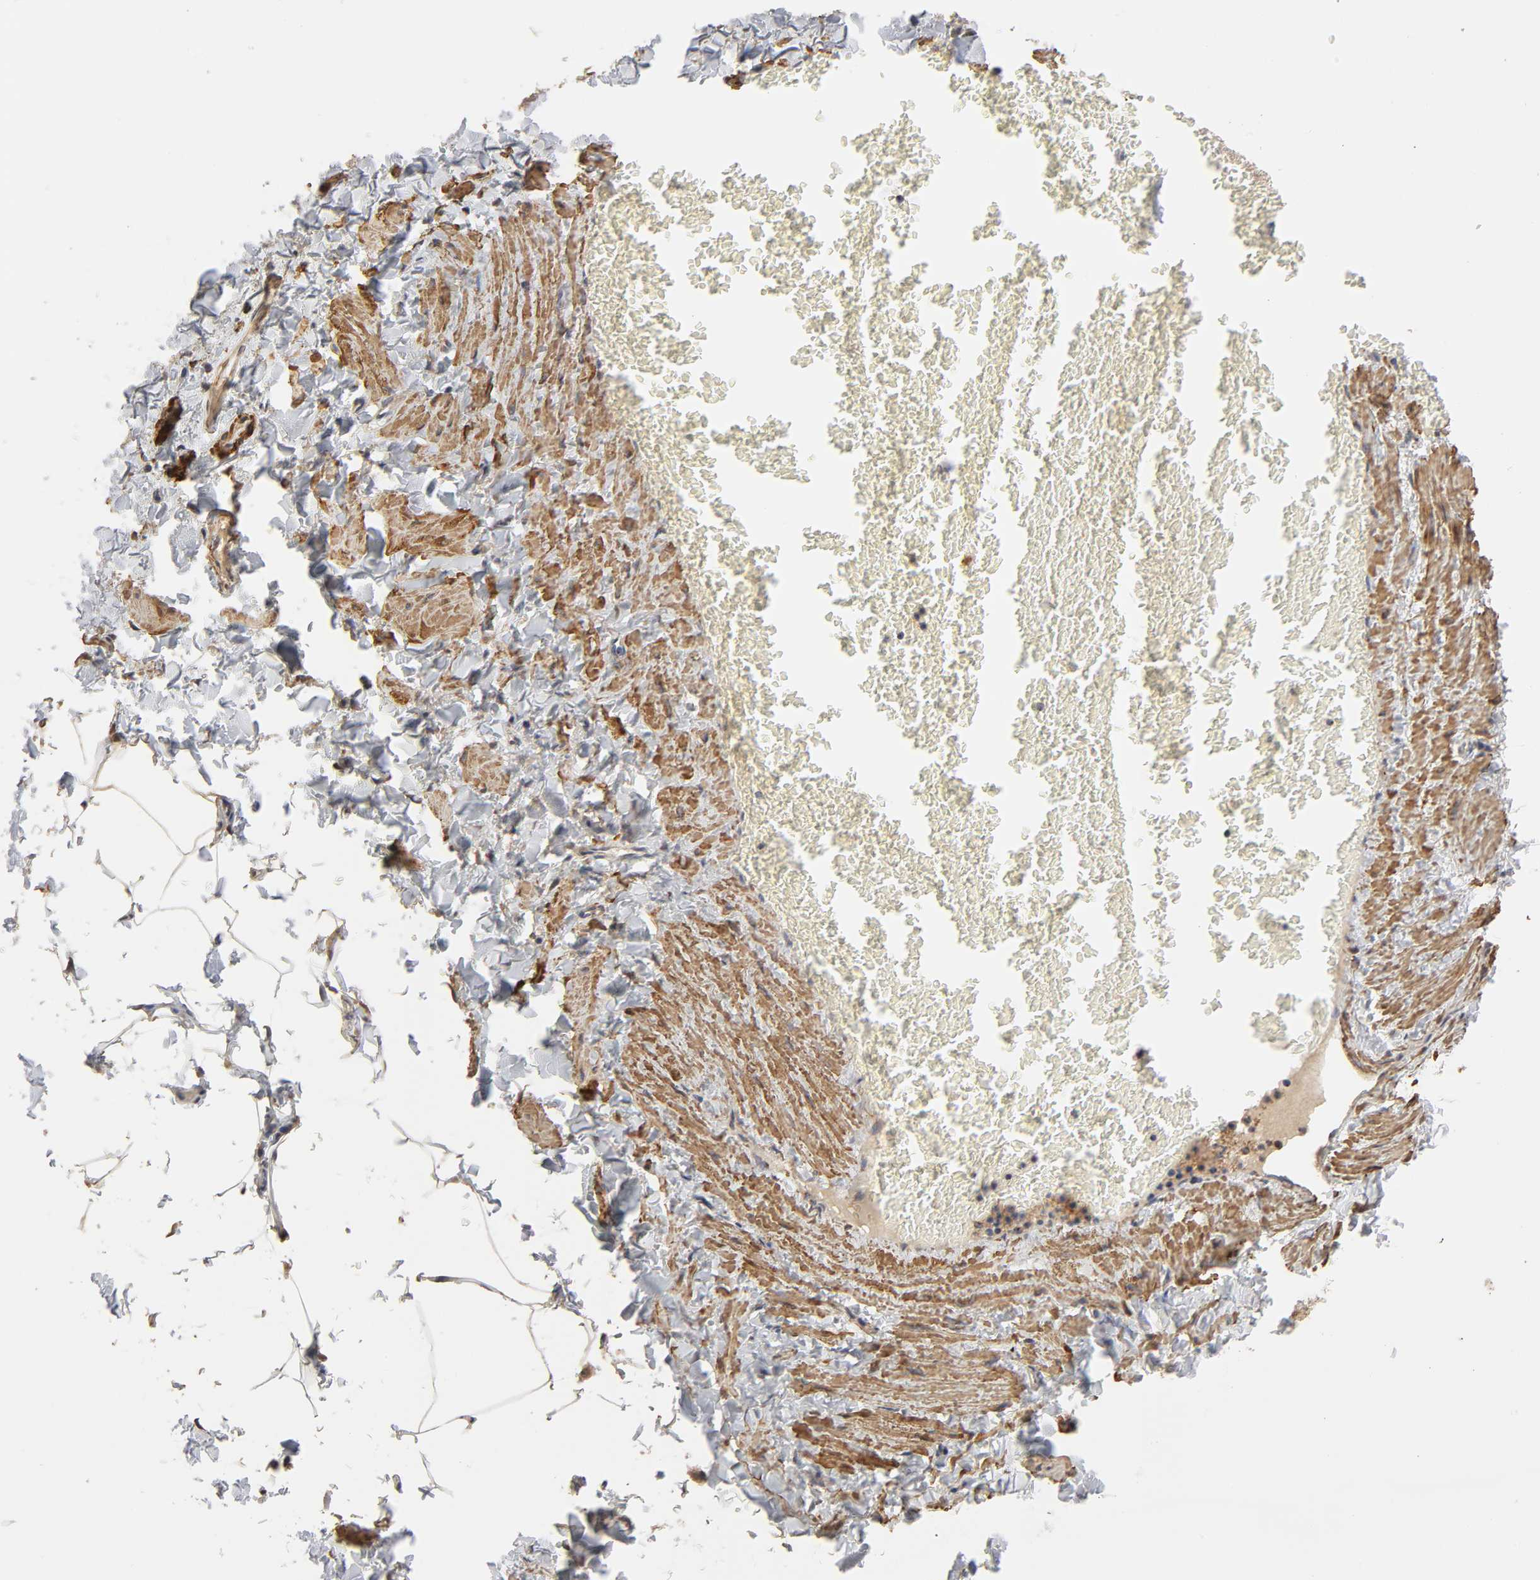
{"staining": {"intensity": "moderate", "quantity": "25%-75%", "location": "cytoplasmic/membranous"}, "tissue": "adipose tissue", "cell_type": "Adipocytes", "image_type": "normal", "snomed": [{"axis": "morphology", "description": "Normal tissue, NOS"}, {"axis": "topography", "description": "Vascular tissue"}], "caption": "Protein staining of normal adipose tissue reveals moderate cytoplasmic/membranous positivity in approximately 25%-75% of adipocytes. (Stains: DAB (3,3'-diaminobenzidine) in brown, nuclei in blue, Microscopy: brightfield microscopy at high magnification).", "gene": "GNPTG", "patient": {"sex": "male", "age": 41}}